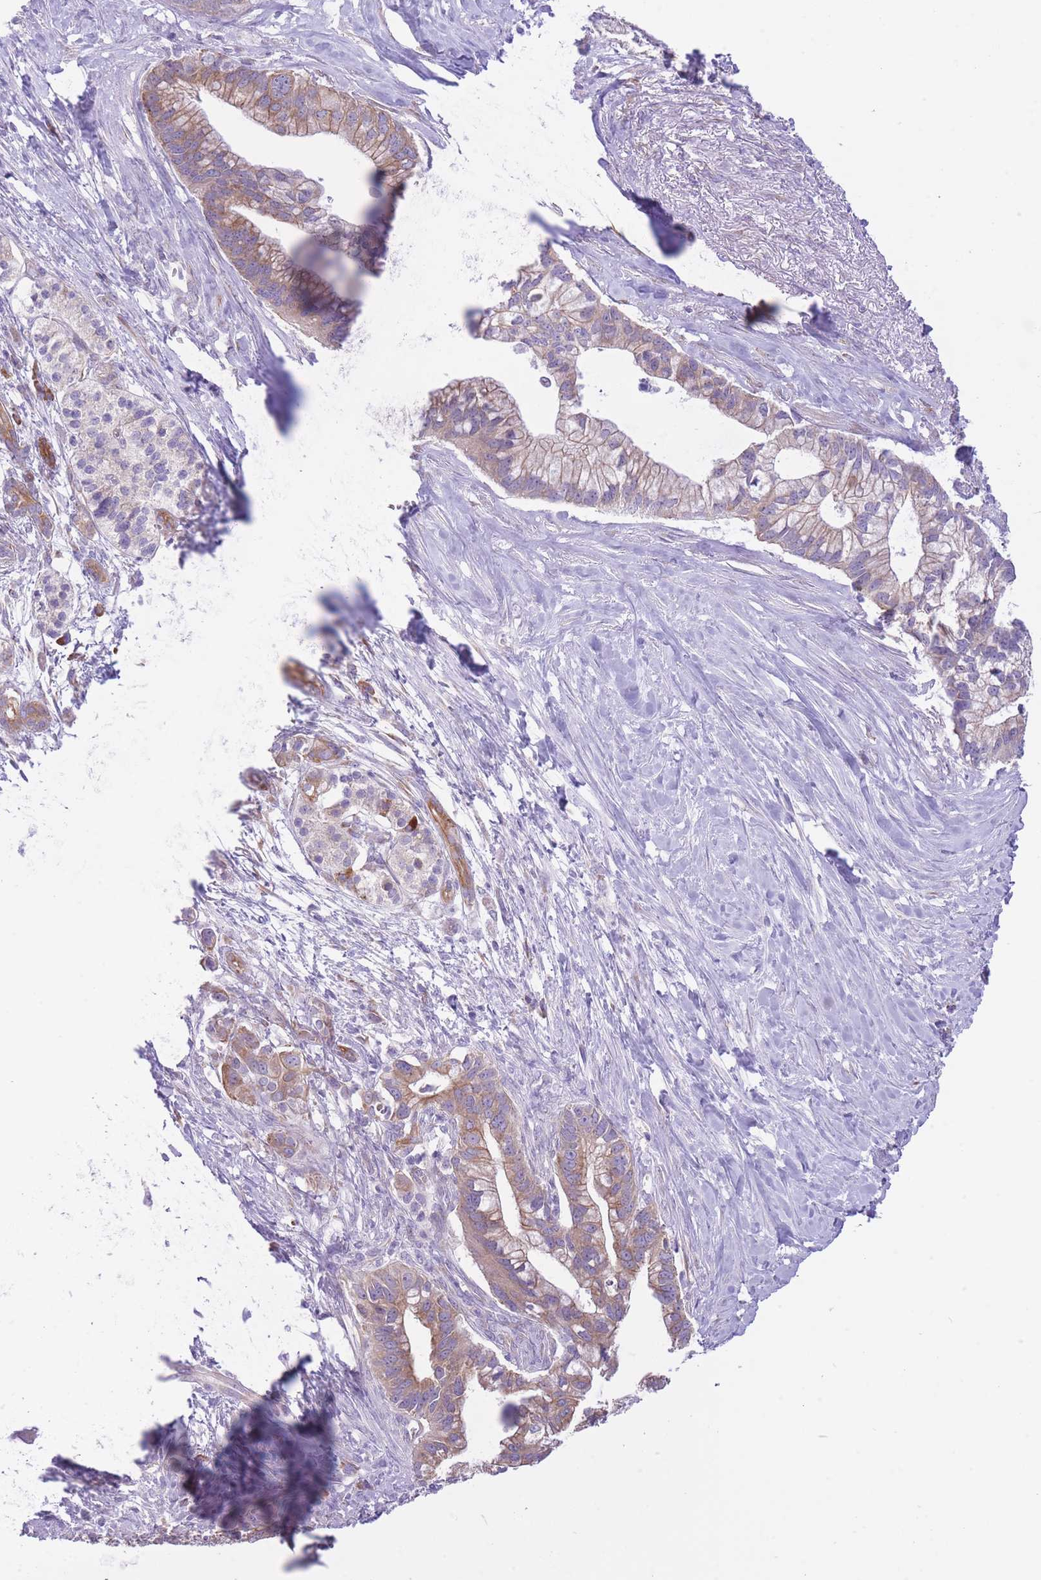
{"staining": {"intensity": "moderate", "quantity": ">75%", "location": "cytoplasmic/membranous"}, "tissue": "pancreatic cancer", "cell_type": "Tumor cells", "image_type": "cancer", "snomed": [{"axis": "morphology", "description": "Adenocarcinoma, NOS"}, {"axis": "topography", "description": "Pancreas"}], "caption": "Immunohistochemical staining of pancreatic cancer (adenocarcinoma) displays medium levels of moderate cytoplasmic/membranous protein positivity in approximately >75% of tumor cells. (brown staining indicates protein expression, while blue staining denotes nuclei).", "gene": "ZNF501", "patient": {"sex": "male", "age": 68}}